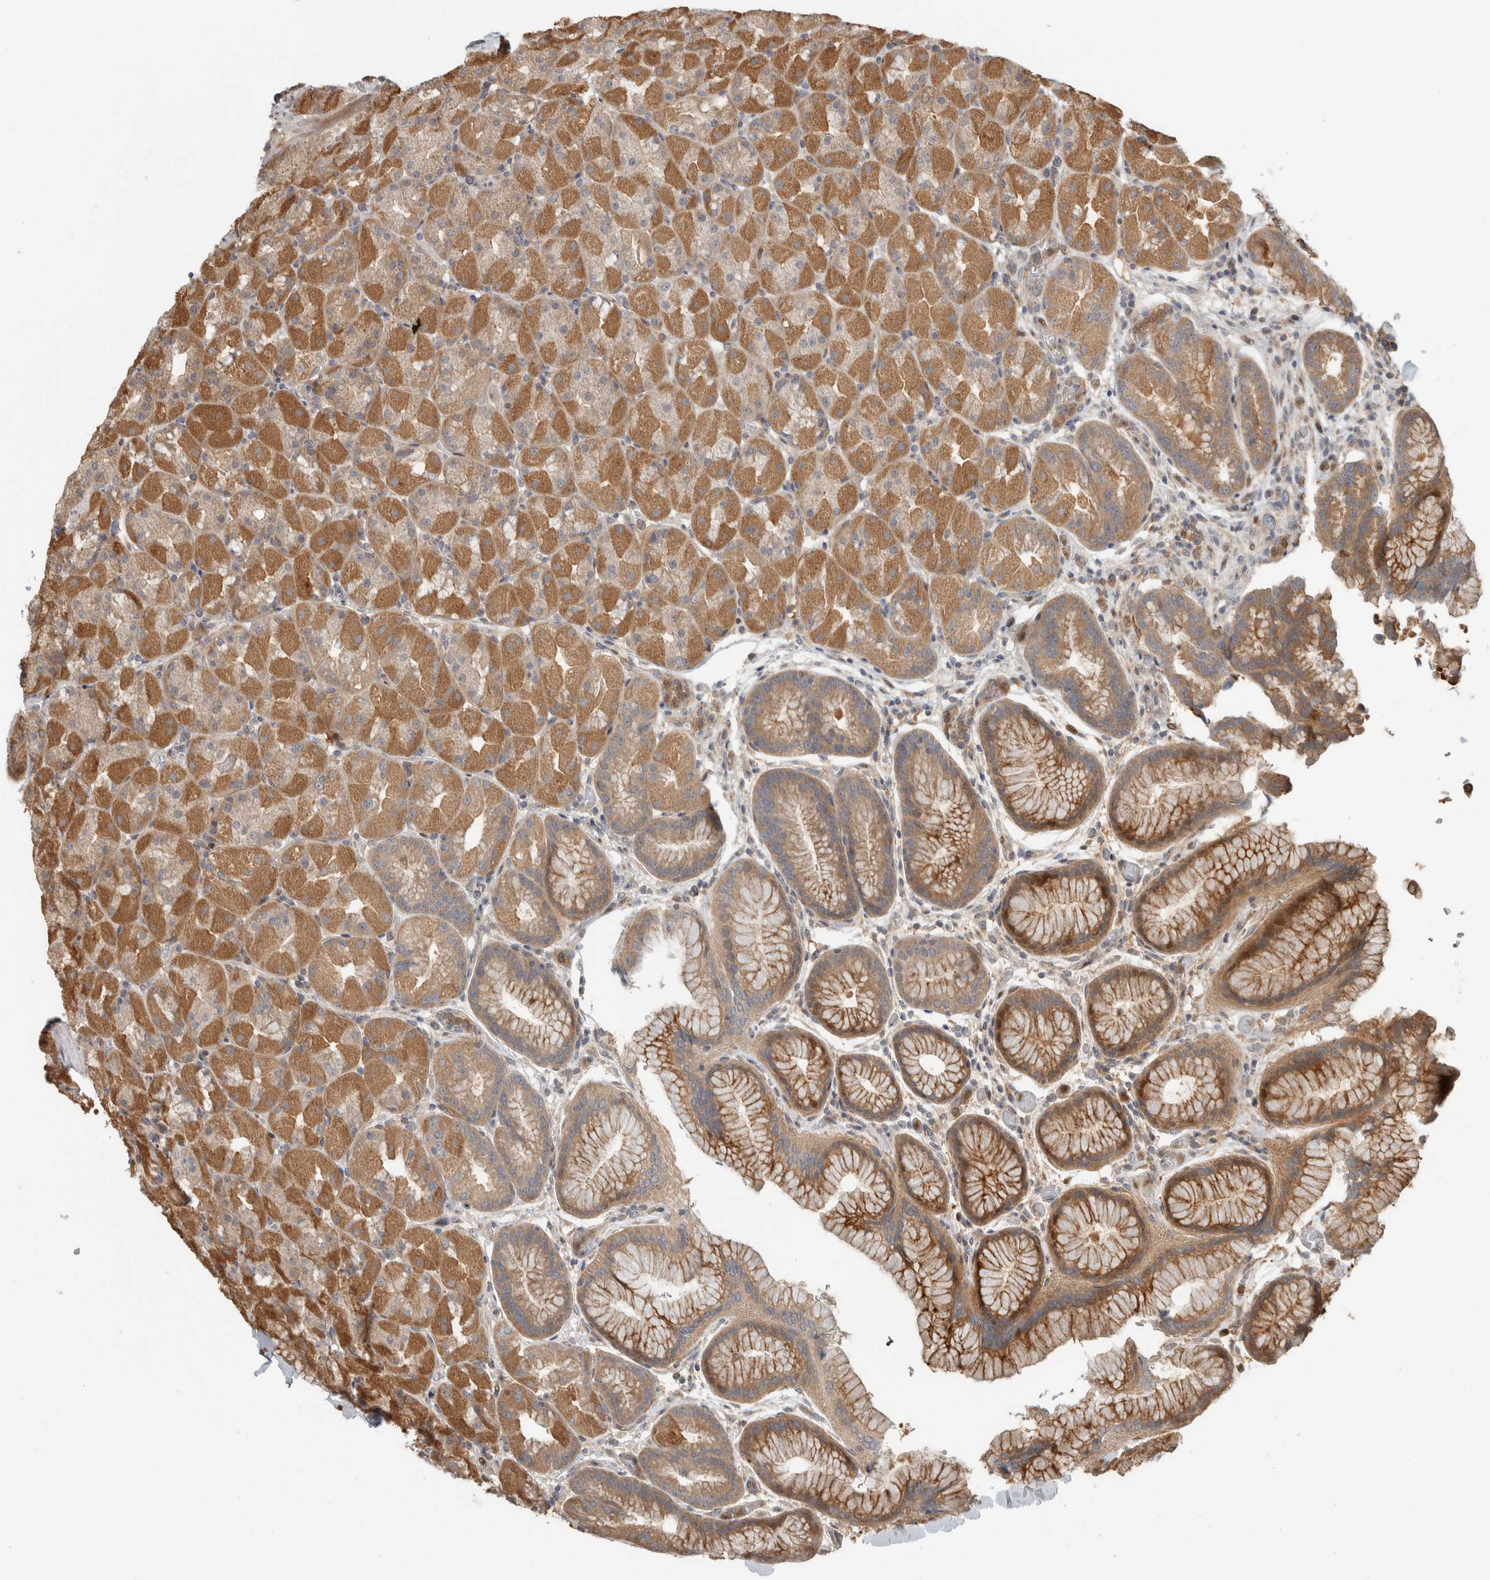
{"staining": {"intensity": "moderate", "quantity": ">75%", "location": "cytoplasmic/membranous"}, "tissue": "stomach", "cell_type": "Glandular cells", "image_type": "normal", "snomed": [{"axis": "morphology", "description": "Normal tissue, NOS"}, {"axis": "topography", "description": "Stomach, upper"}, {"axis": "topography", "description": "Stomach"}], "caption": "Protein staining reveals moderate cytoplasmic/membranous staining in about >75% of glandular cells in unremarkable stomach.", "gene": "CNTROB", "patient": {"sex": "male", "age": 48}}